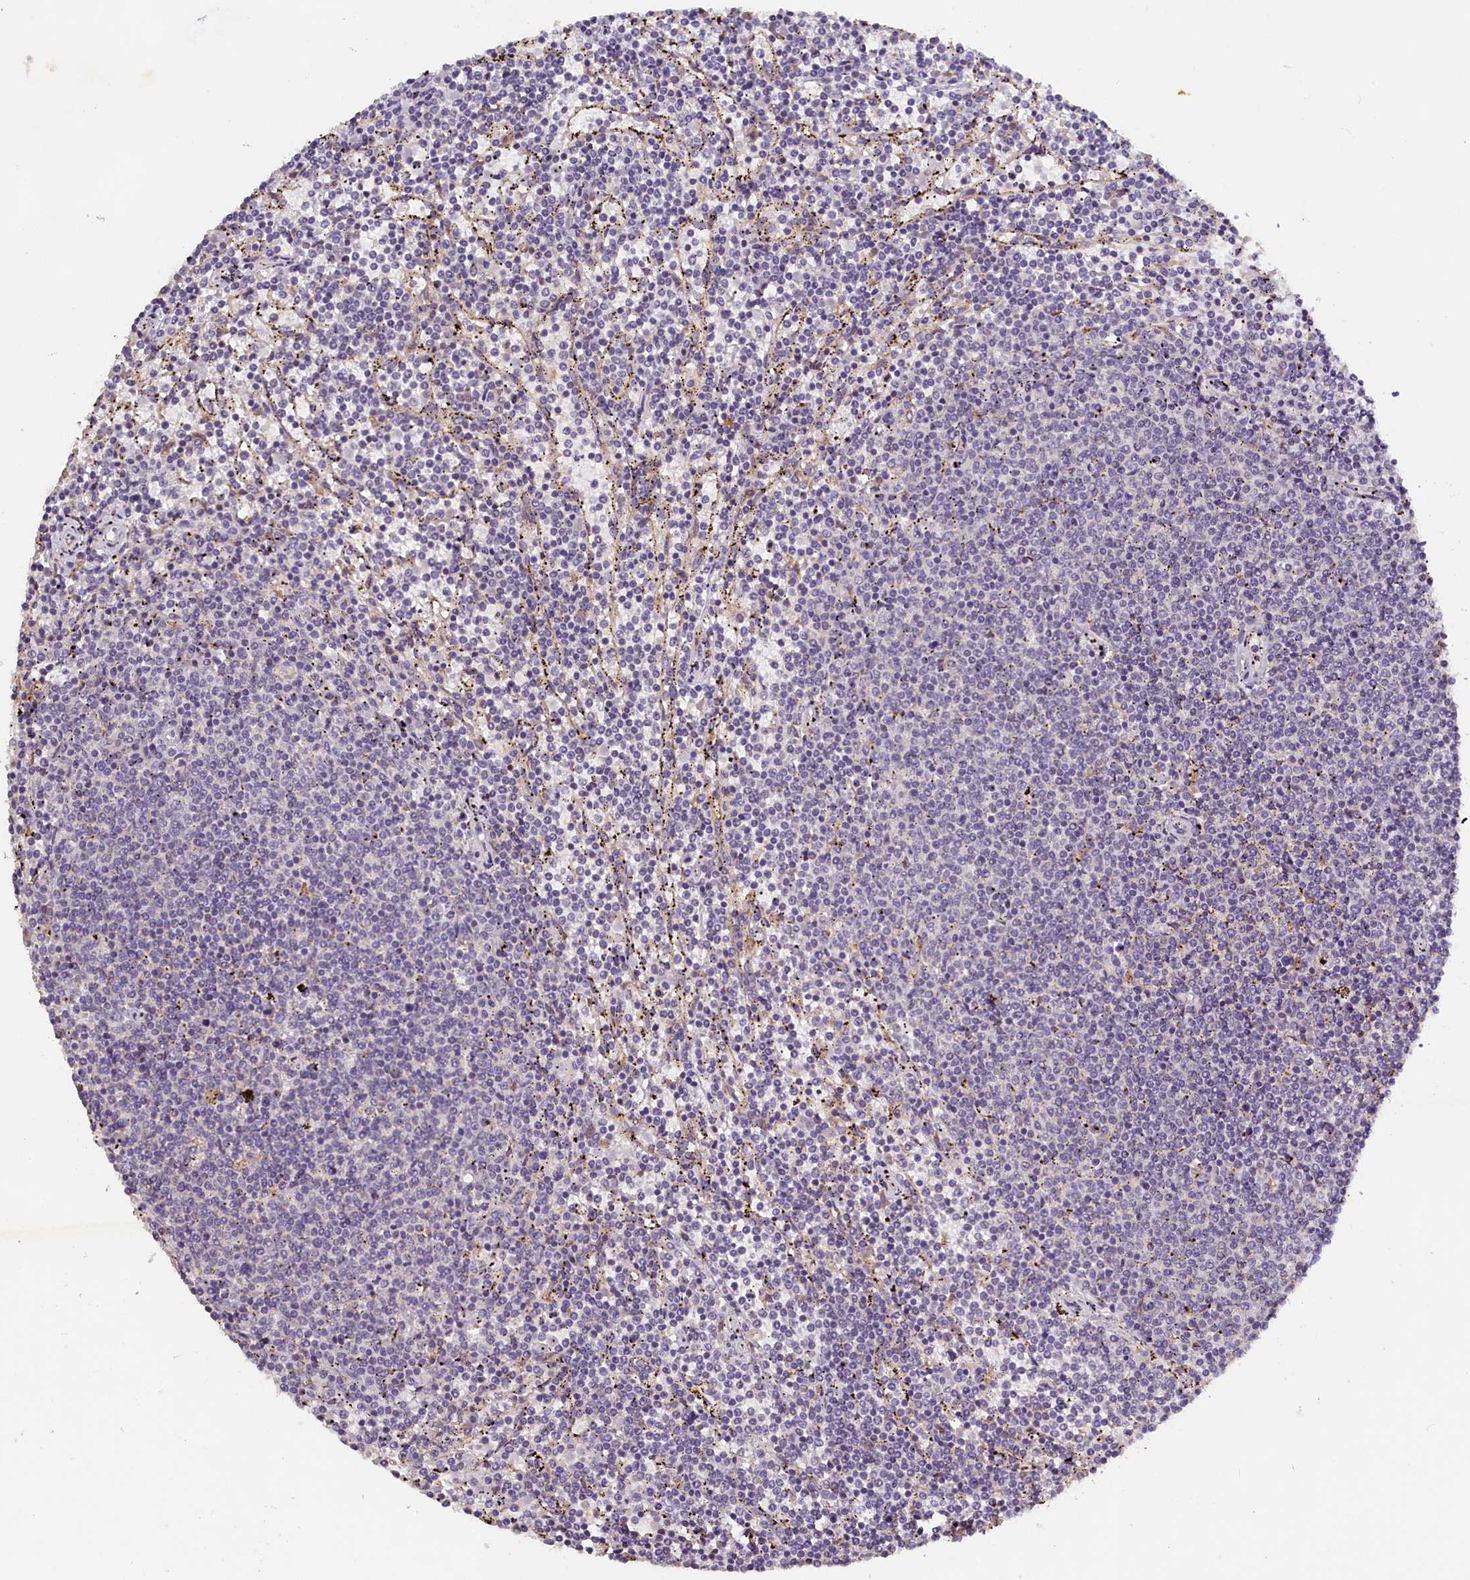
{"staining": {"intensity": "negative", "quantity": "none", "location": "none"}, "tissue": "lymphoma", "cell_type": "Tumor cells", "image_type": "cancer", "snomed": [{"axis": "morphology", "description": "Malignant lymphoma, non-Hodgkin's type, Low grade"}, {"axis": "topography", "description": "Spleen"}], "caption": "This is a histopathology image of IHC staining of lymphoma, which shows no positivity in tumor cells.", "gene": "ST7L", "patient": {"sex": "female", "age": 50}}